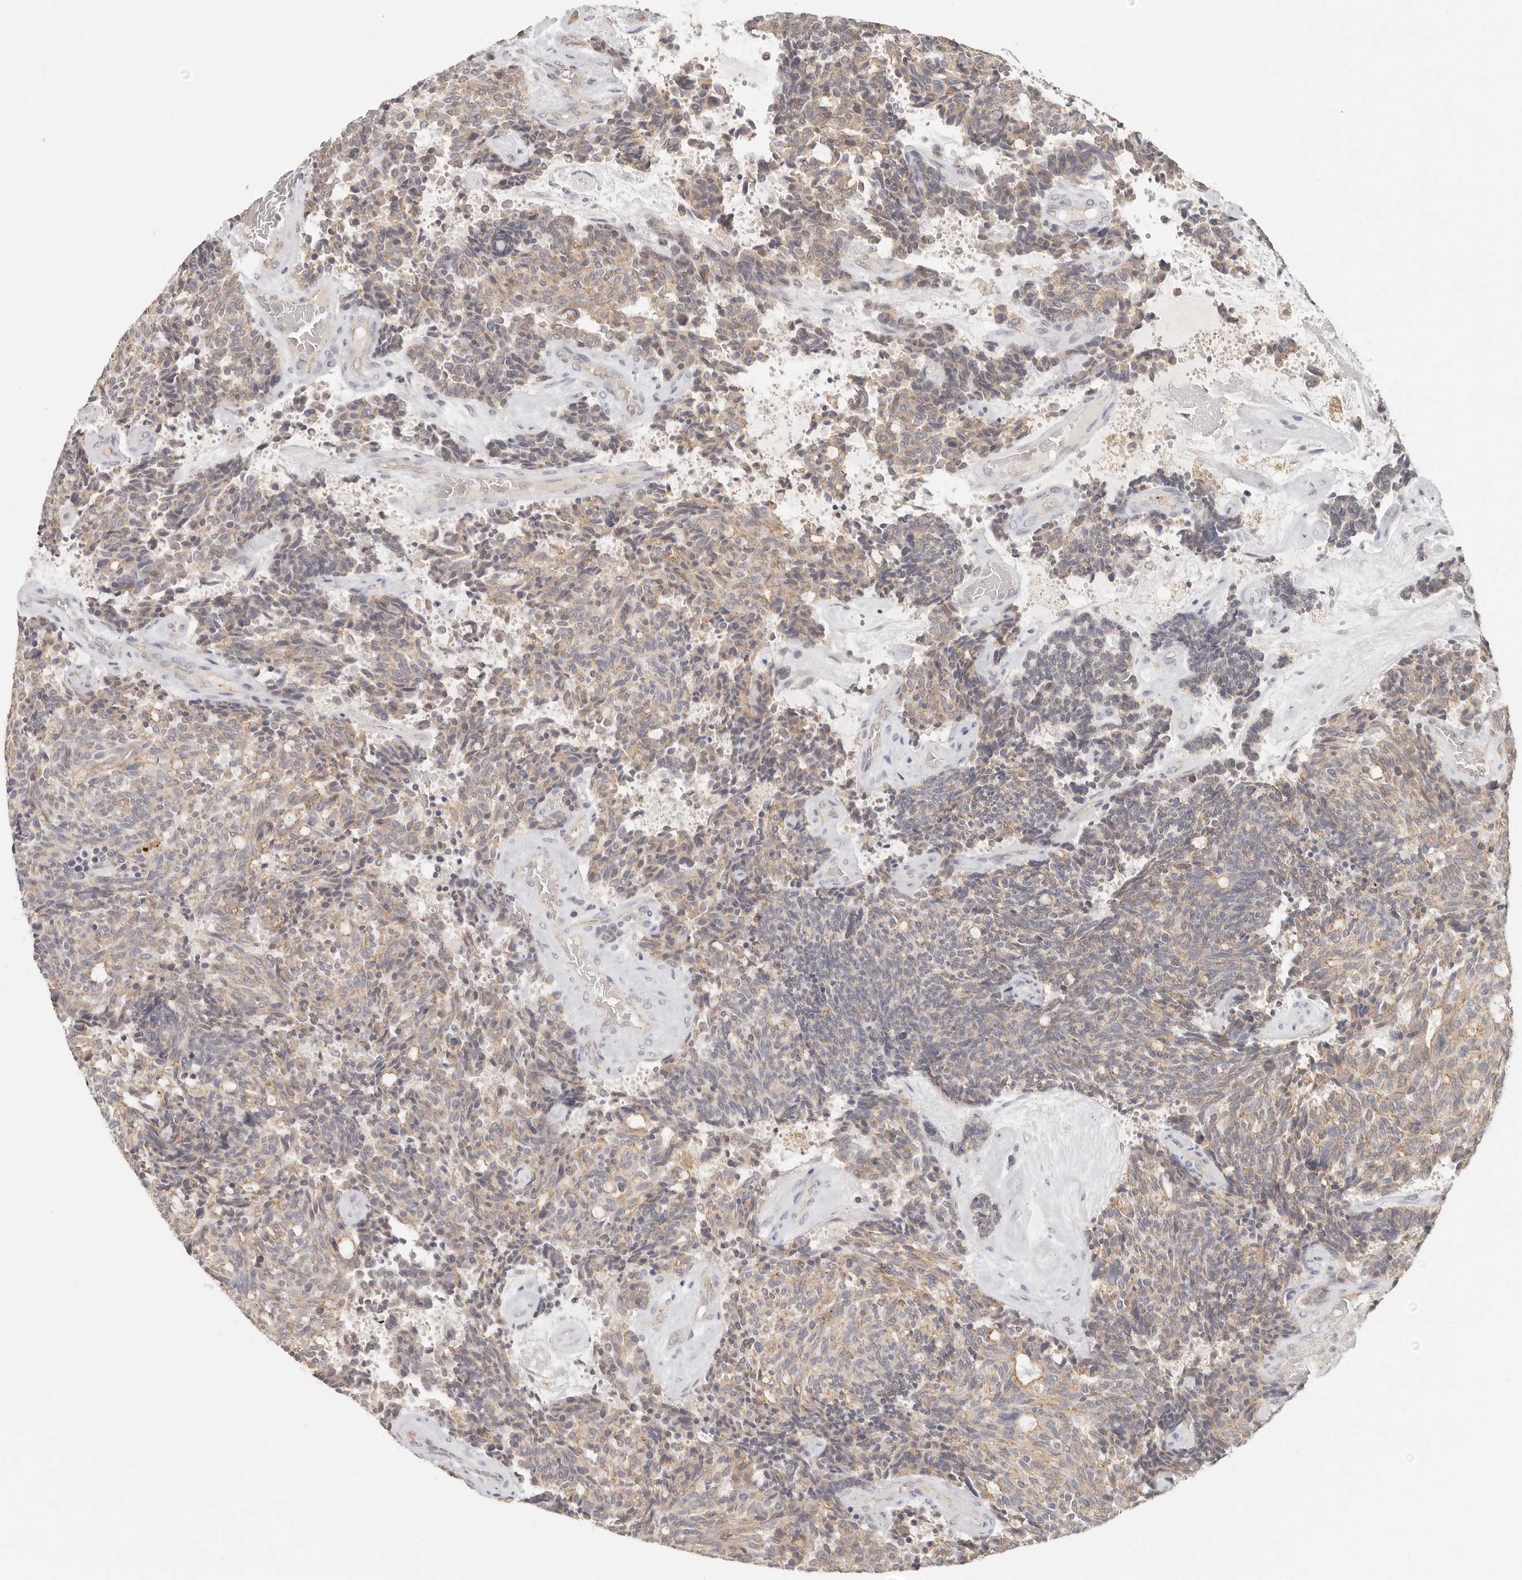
{"staining": {"intensity": "moderate", "quantity": "25%-75%", "location": "cytoplasmic/membranous"}, "tissue": "carcinoid", "cell_type": "Tumor cells", "image_type": "cancer", "snomed": [{"axis": "morphology", "description": "Carcinoid, malignant, NOS"}, {"axis": "topography", "description": "Pancreas"}], "caption": "About 25%-75% of tumor cells in human malignant carcinoid reveal moderate cytoplasmic/membranous protein staining as visualized by brown immunohistochemical staining.", "gene": "ANXA9", "patient": {"sex": "female", "age": 54}}